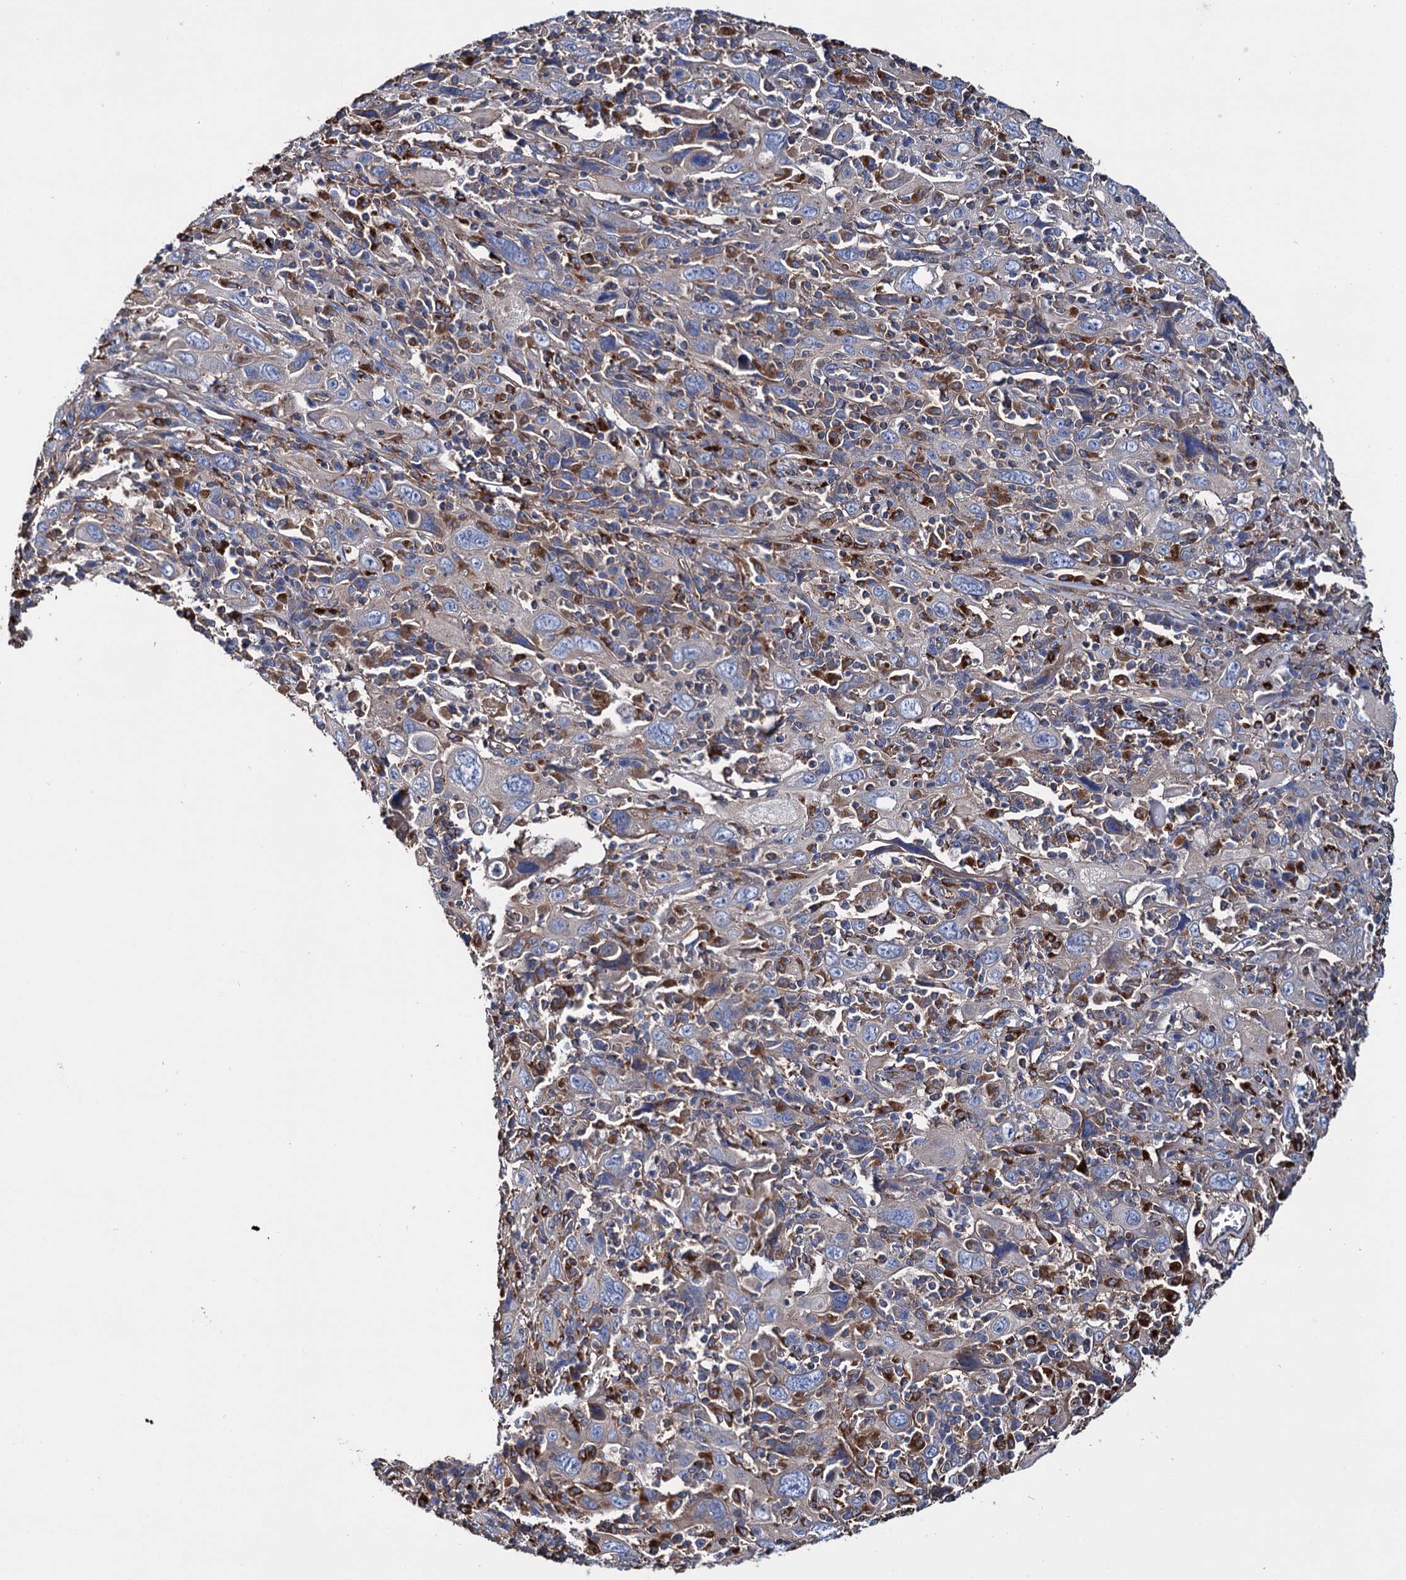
{"staining": {"intensity": "negative", "quantity": "none", "location": "none"}, "tissue": "cervical cancer", "cell_type": "Tumor cells", "image_type": "cancer", "snomed": [{"axis": "morphology", "description": "Squamous cell carcinoma, NOS"}, {"axis": "topography", "description": "Cervix"}], "caption": "A histopathology image of cervical cancer (squamous cell carcinoma) stained for a protein reveals no brown staining in tumor cells.", "gene": "SCPEP1", "patient": {"sex": "female", "age": 46}}